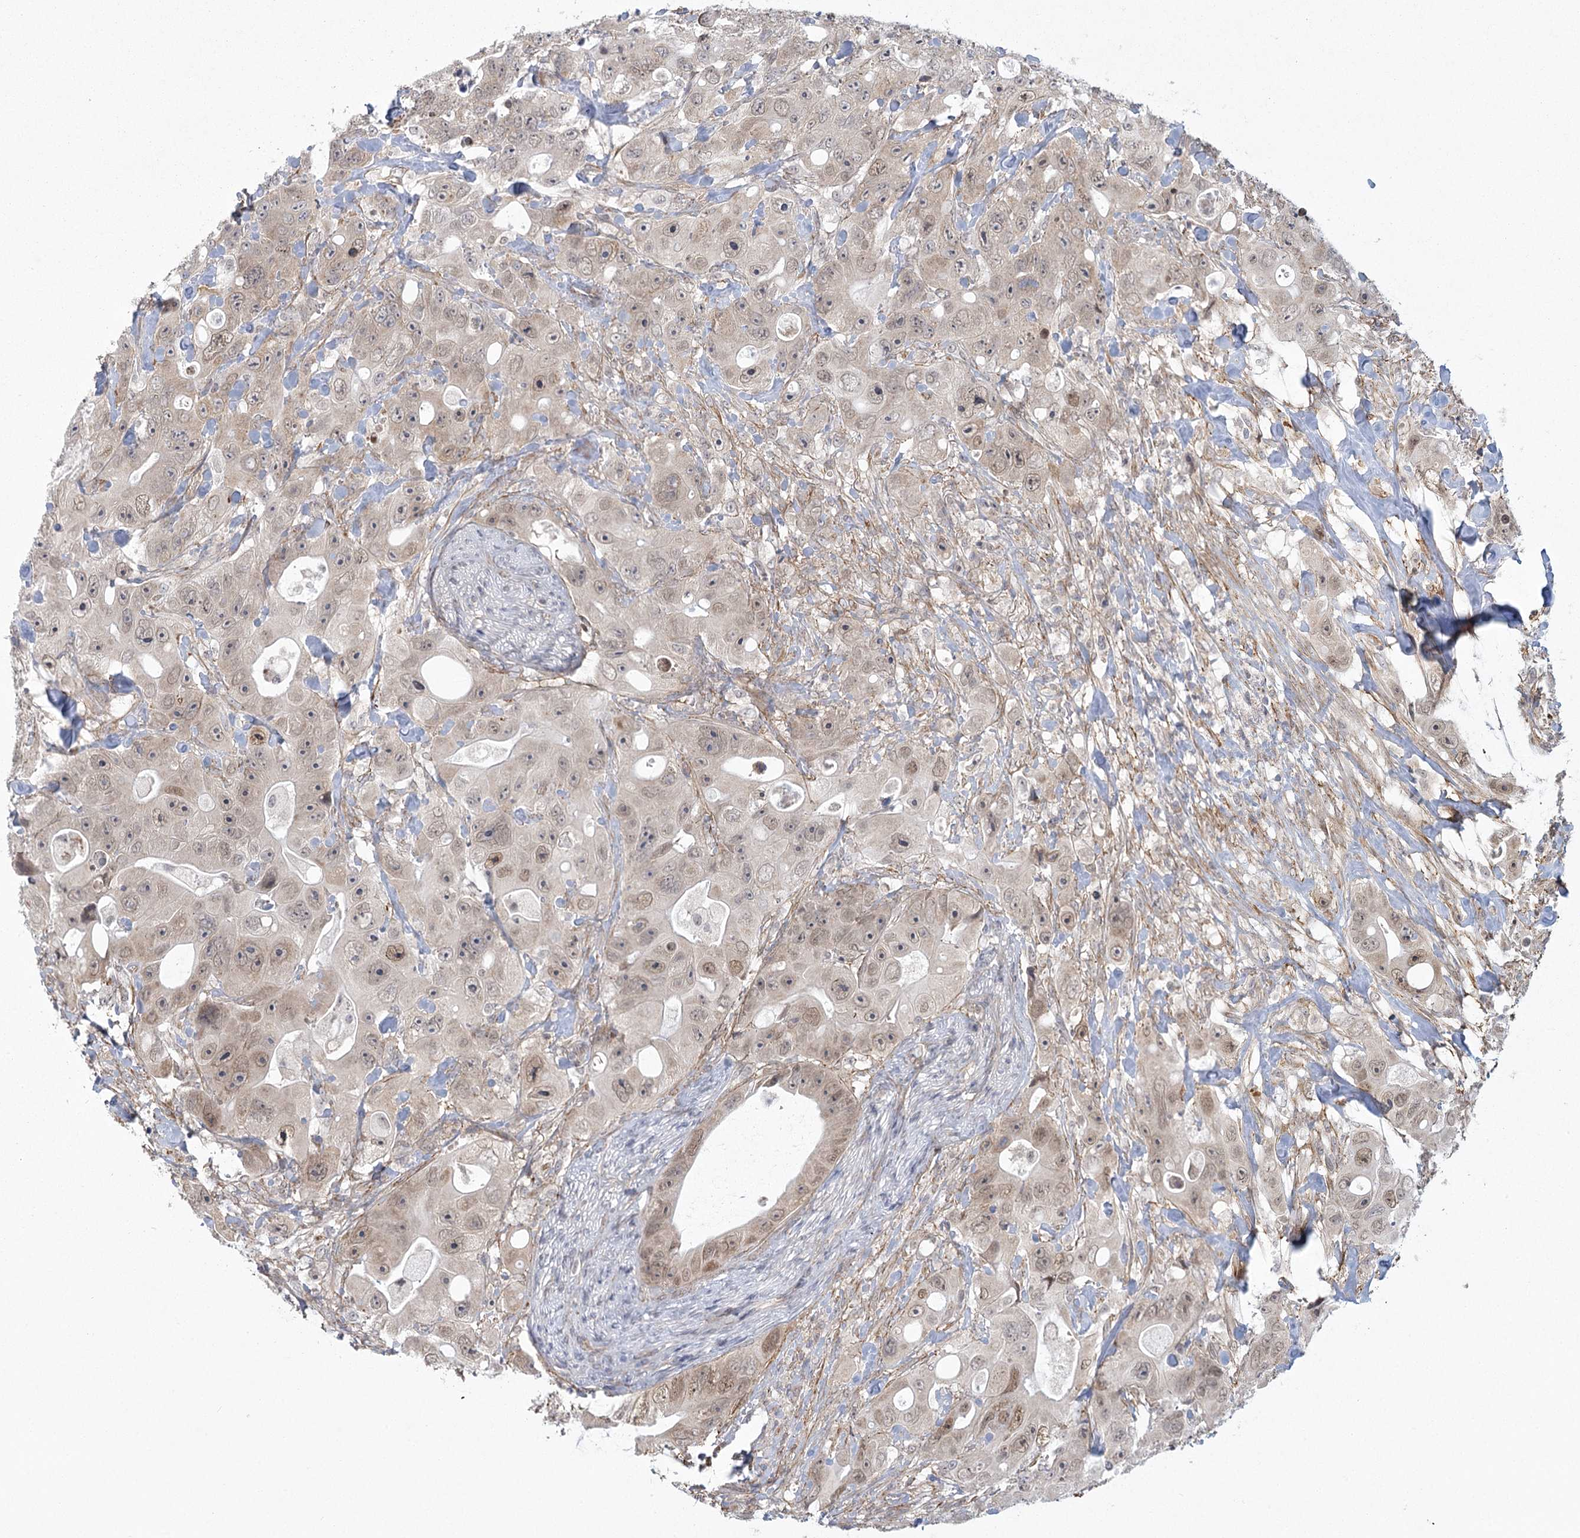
{"staining": {"intensity": "weak", "quantity": "<25%", "location": "cytoplasmic/membranous"}, "tissue": "colorectal cancer", "cell_type": "Tumor cells", "image_type": "cancer", "snomed": [{"axis": "morphology", "description": "Adenocarcinoma, NOS"}, {"axis": "topography", "description": "Colon"}], "caption": "This histopathology image is of colorectal cancer (adenocarcinoma) stained with IHC to label a protein in brown with the nuclei are counter-stained blue. There is no staining in tumor cells.", "gene": "MED28", "patient": {"sex": "female", "age": 46}}